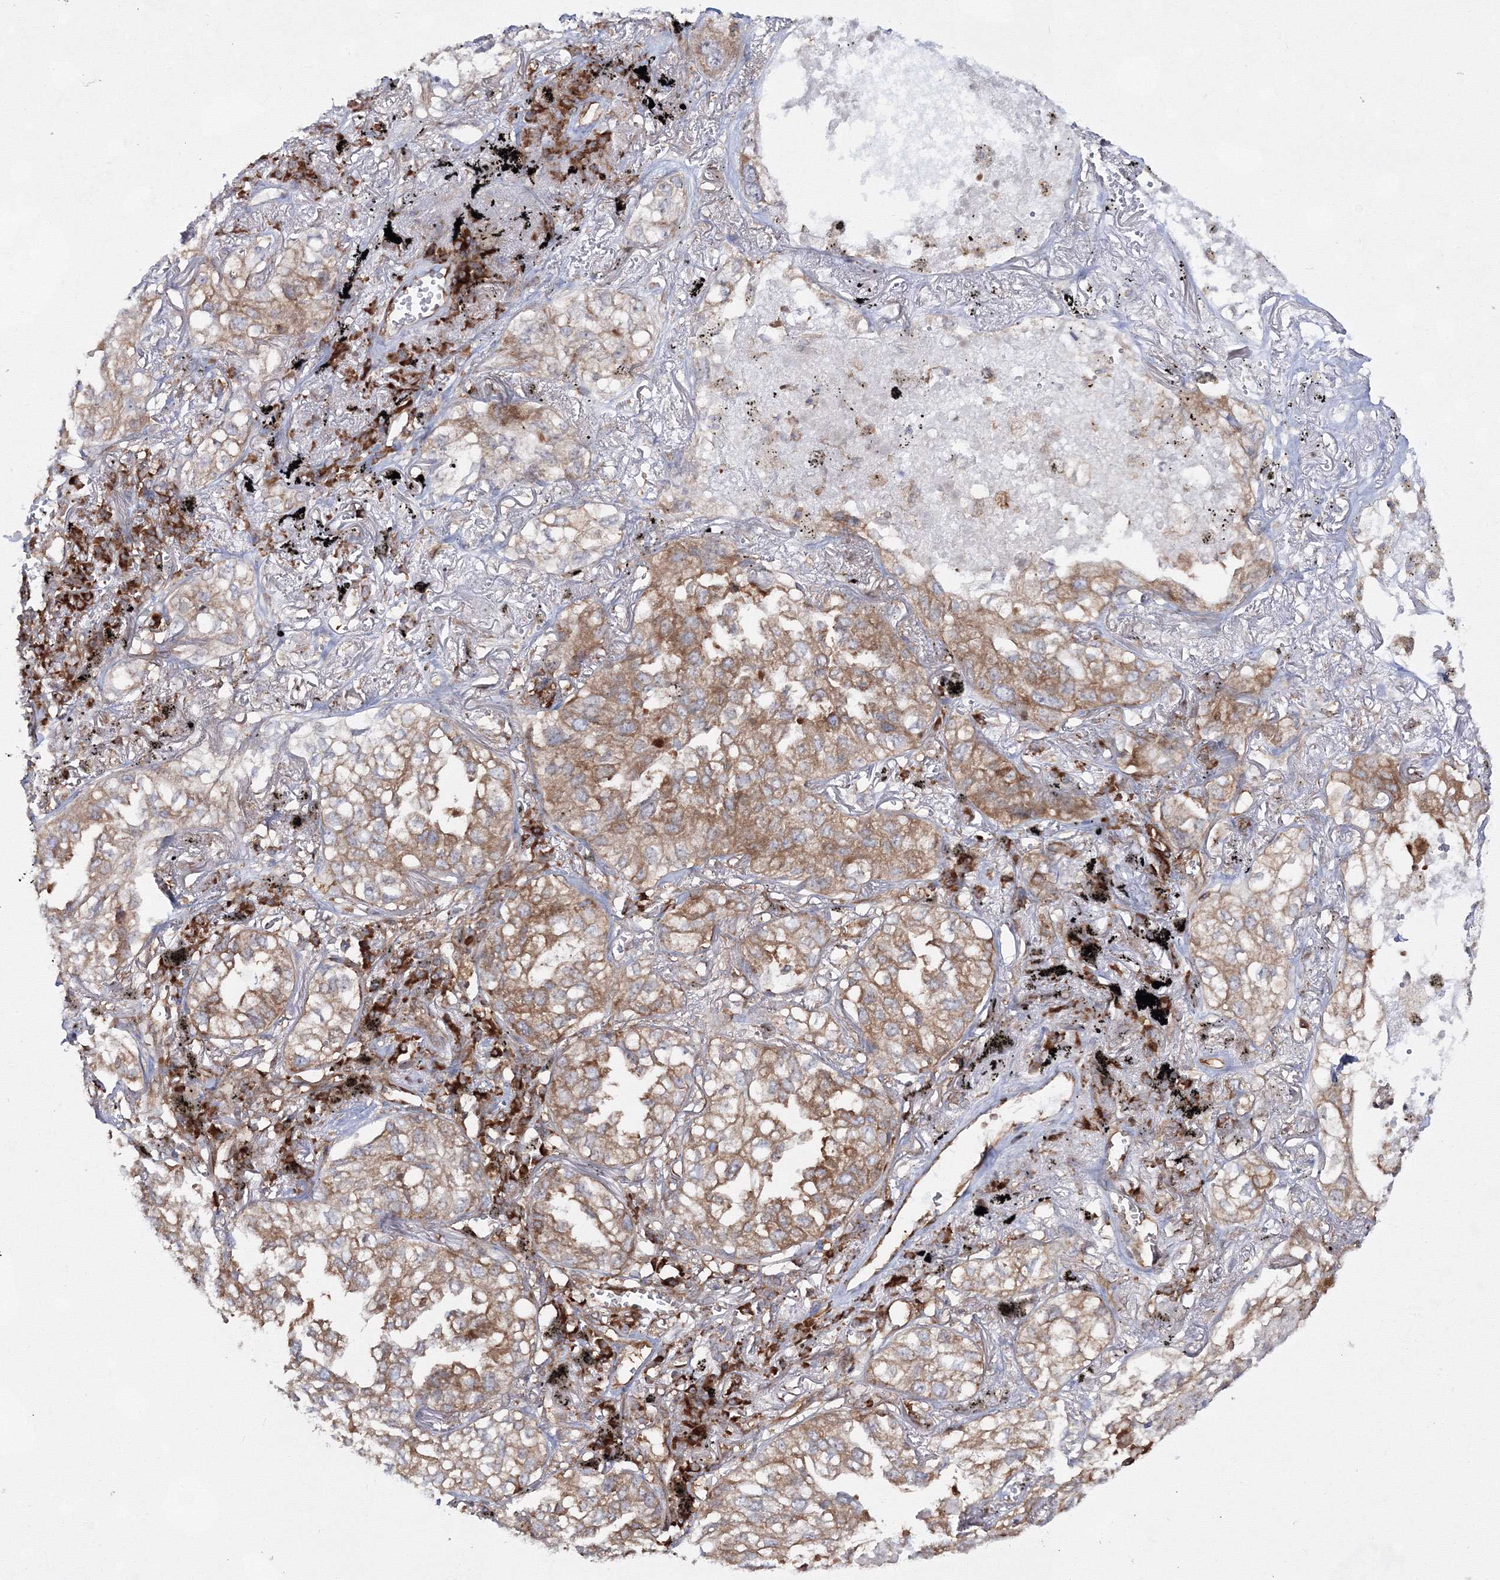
{"staining": {"intensity": "moderate", "quantity": ">75%", "location": "cytoplasmic/membranous"}, "tissue": "lung cancer", "cell_type": "Tumor cells", "image_type": "cancer", "snomed": [{"axis": "morphology", "description": "Adenocarcinoma, NOS"}, {"axis": "topography", "description": "Lung"}], "caption": "Brown immunohistochemical staining in lung cancer exhibits moderate cytoplasmic/membranous staining in approximately >75% of tumor cells.", "gene": "HARS1", "patient": {"sex": "male", "age": 65}}